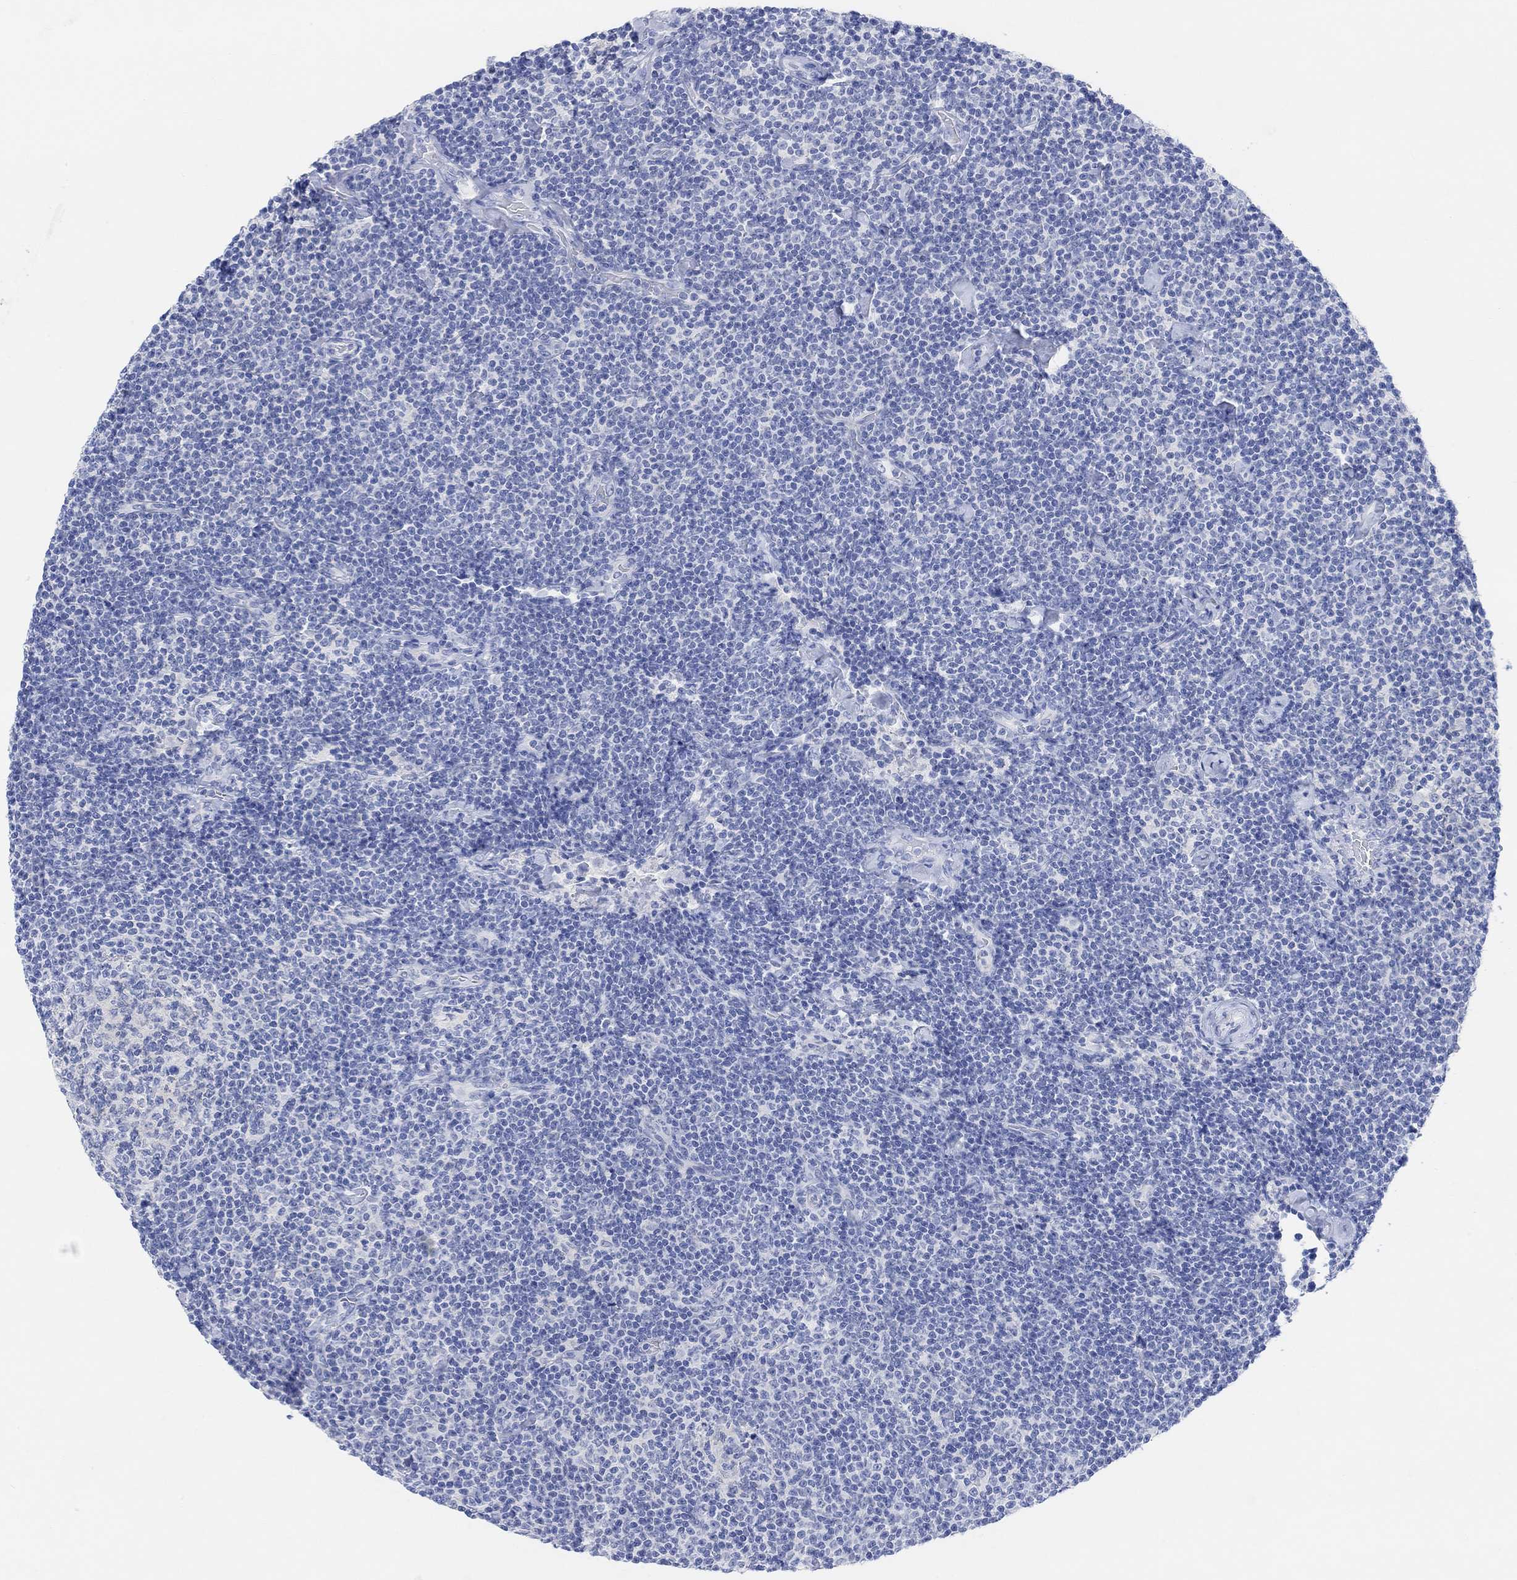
{"staining": {"intensity": "negative", "quantity": "none", "location": "none"}, "tissue": "lymphoma", "cell_type": "Tumor cells", "image_type": "cancer", "snomed": [{"axis": "morphology", "description": "Malignant lymphoma, non-Hodgkin's type, Low grade"}, {"axis": "topography", "description": "Lymph node"}], "caption": "IHC image of human low-grade malignant lymphoma, non-Hodgkin's type stained for a protein (brown), which displays no positivity in tumor cells.", "gene": "ENO4", "patient": {"sex": "male", "age": 81}}